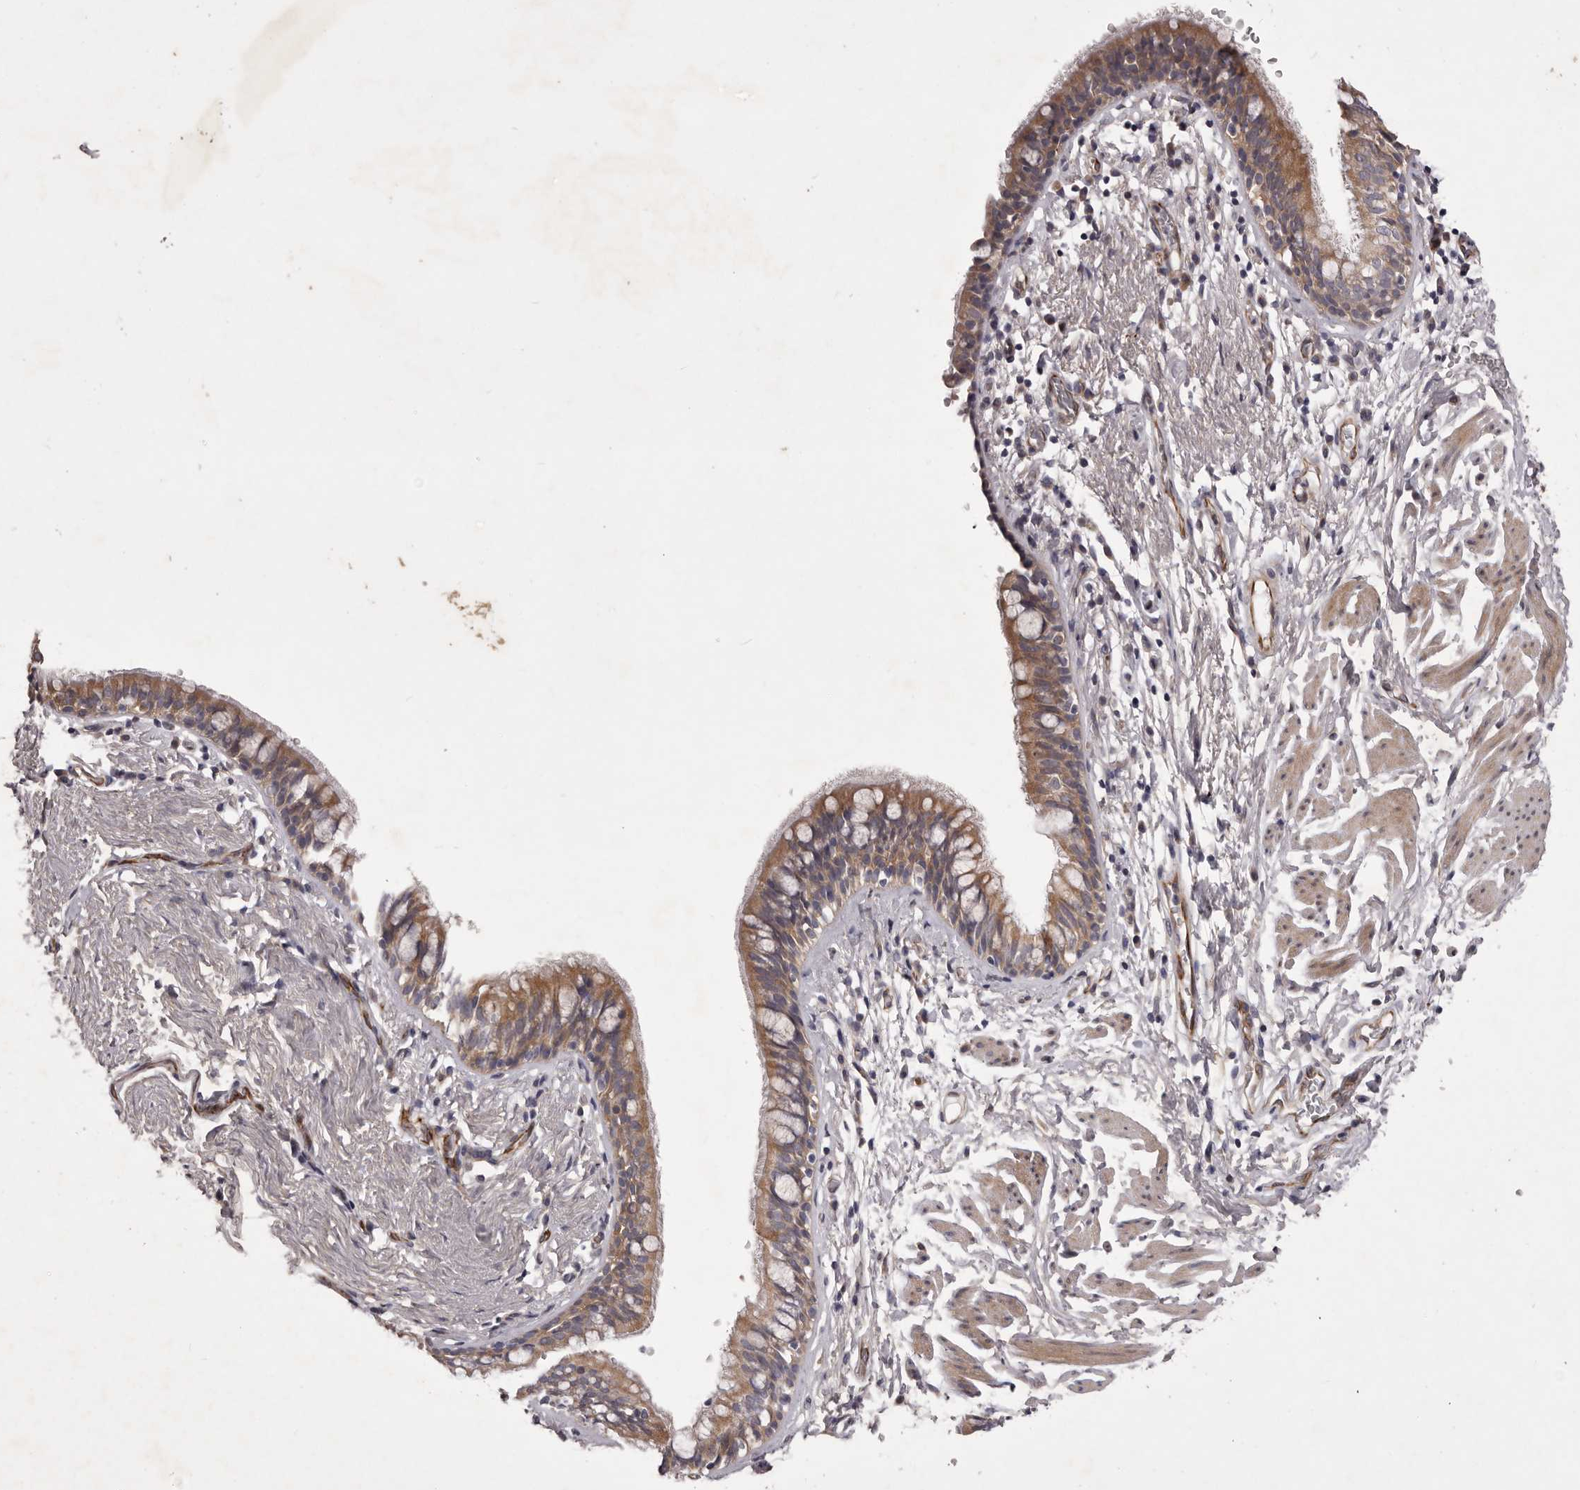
{"staining": {"intensity": "moderate", "quantity": ">75%", "location": "cytoplasmic/membranous"}, "tissue": "bronchus", "cell_type": "Respiratory epithelial cells", "image_type": "normal", "snomed": [{"axis": "morphology", "description": "Normal tissue, NOS"}, {"axis": "topography", "description": "Cartilage tissue"}, {"axis": "topography", "description": "Bronchus"}], "caption": "Bronchus stained for a protein (brown) demonstrates moderate cytoplasmic/membranous positive expression in about >75% of respiratory epithelial cells.", "gene": "PNRC1", "patient": {"sex": "female", "age": 36}}